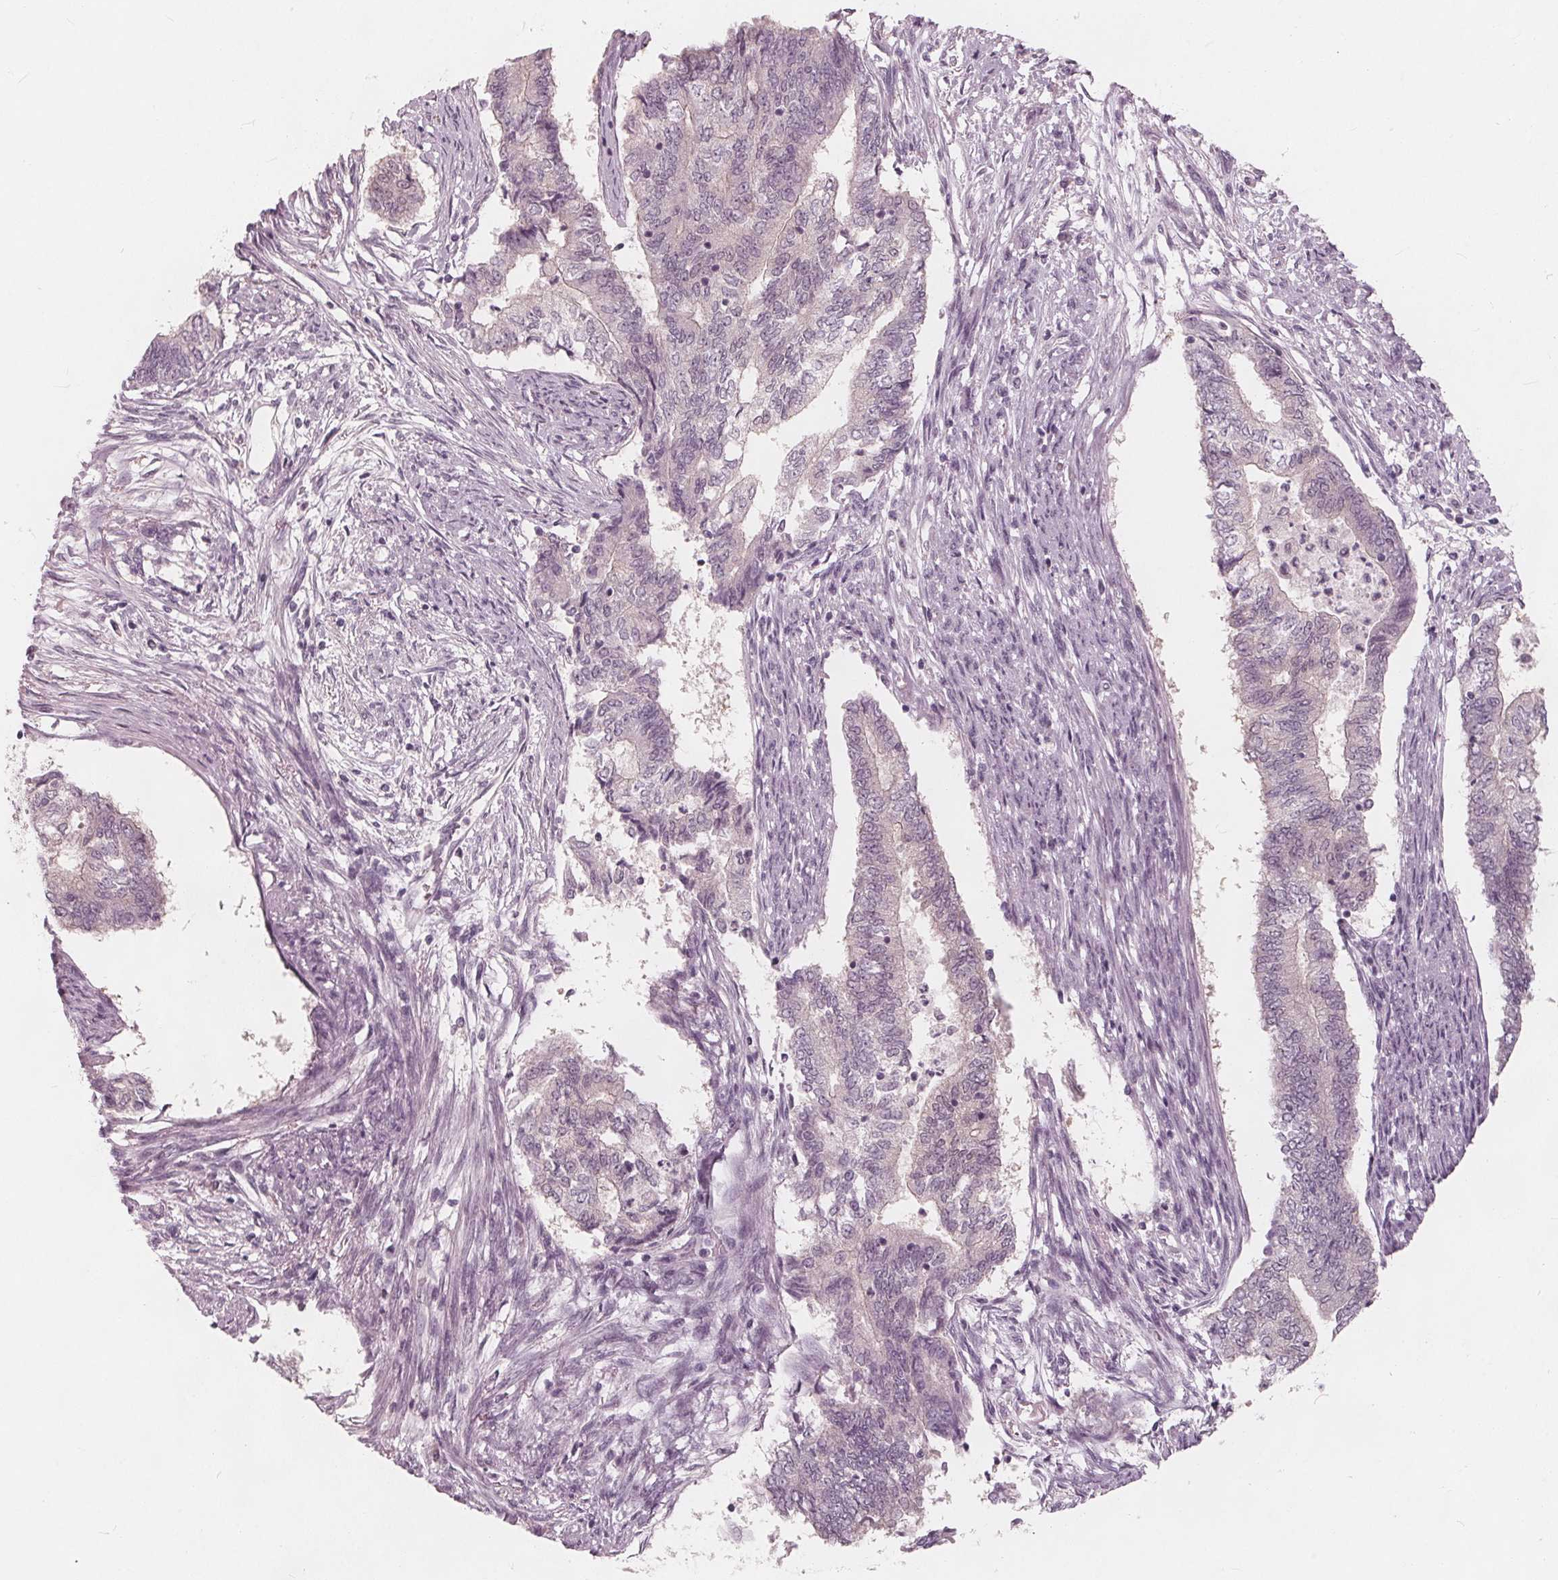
{"staining": {"intensity": "negative", "quantity": "none", "location": "none"}, "tissue": "endometrial cancer", "cell_type": "Tumor cells", "image_type": "cancer", "snomed": [{"axis": "morphology", "description": "Adenocarcinoma, NOS"}, {"axis": "topography", "description": "Endometrium"}], "caption": "A histopathology image of human endometrial adenocarcinoma is negative for staining in tumor cells.", "gene": "SAT2", "patient": {"sex": "female", "age": 65}}